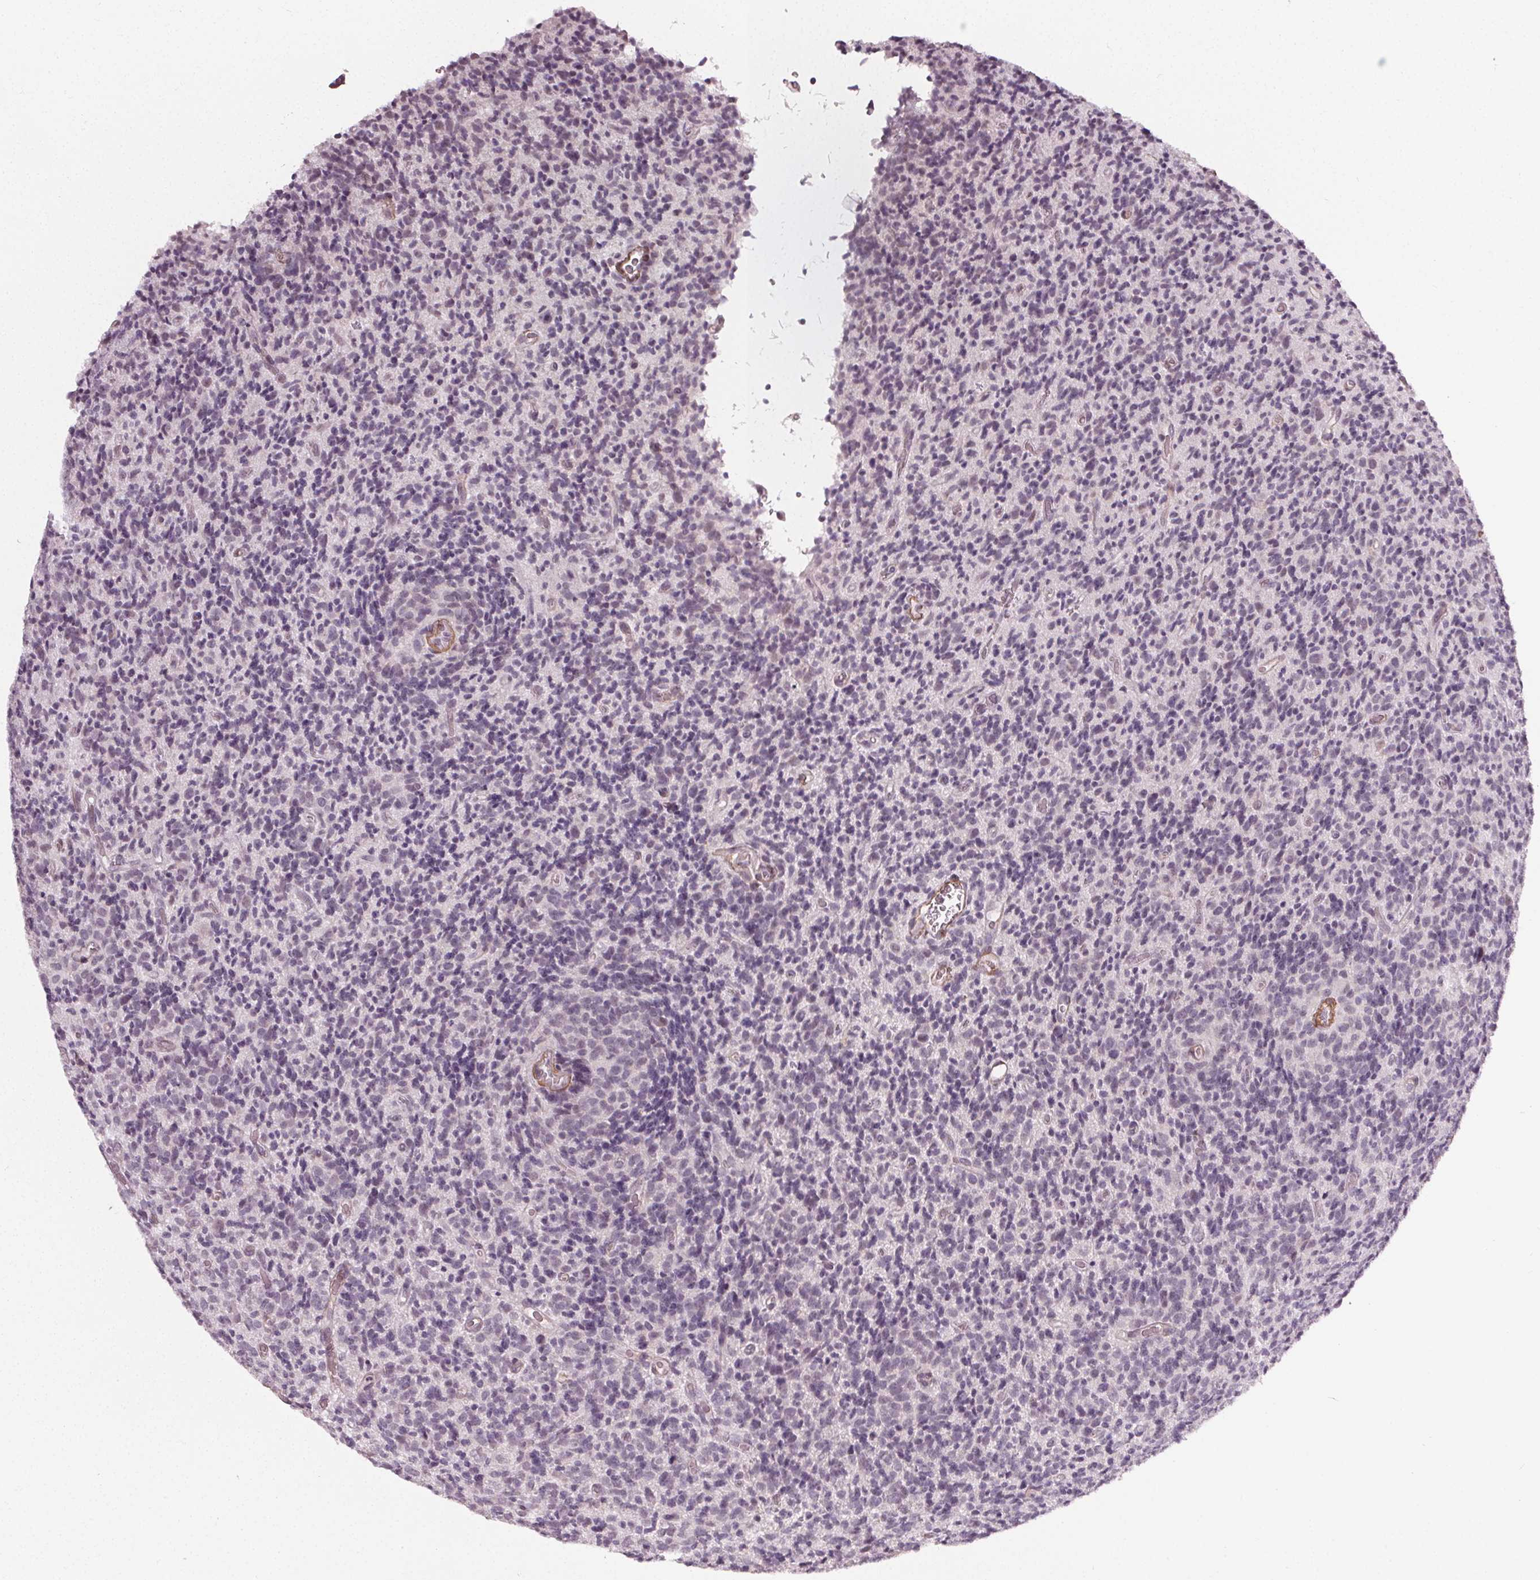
{"staining": {"intensity": "negative", "quantity": "none", "location": "none"}, "tissue": "glioma", "cell_type": "Tumor cells", "image_type": "cancer", "snomed": [{"axis": "morphology", "description": "Glioma, malignant, High grade"}, {"axis": "topography", "description": "Brain"}], "caption": "Malignant glioma (high-grade) was stained to show a protein in brown. There is no significant positivity in tumor cells.", "gene": "PKP1", "patient": {"sex": "male", "age": 76}}